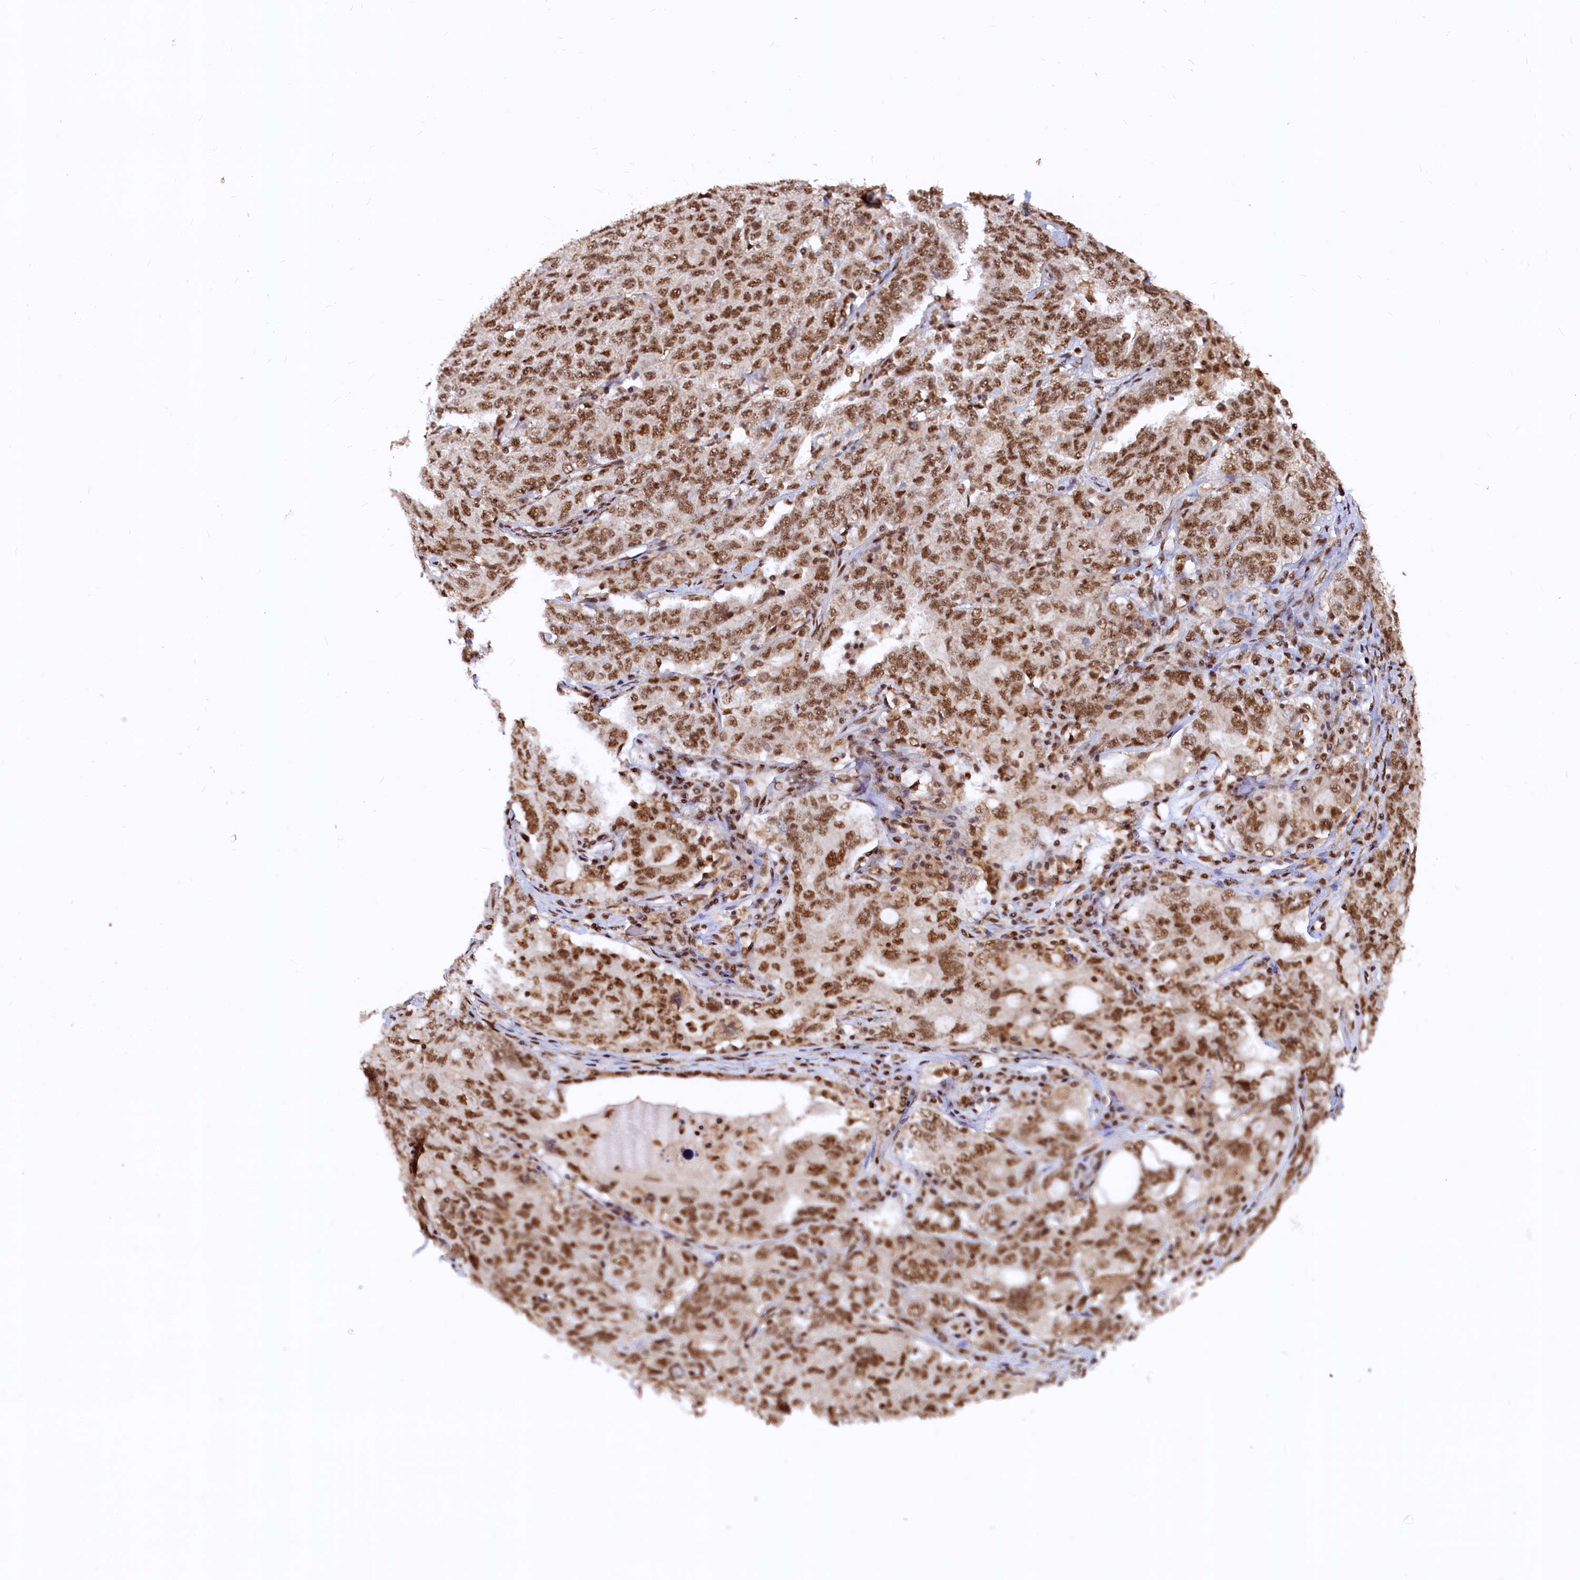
{"staining": {"intensity": "strong", "quantity": ">75%", "location": "nuclear"}, "tissue": "ovarian cancer", "cell_type": "Tumor cells", "image_type": "cancer", "snomed": [{"axis": "morphology", "description": "Carcinoma, endometroid"}, {"axis": "topography", "description": "Ovary"}], "caption": "A brown stain labels strong nuclear expression of a protein in human ovarian endometroid carcinoma tumor cells.", "gene": "RSRC2", "patient": {"sex": "female", "age": 62}}